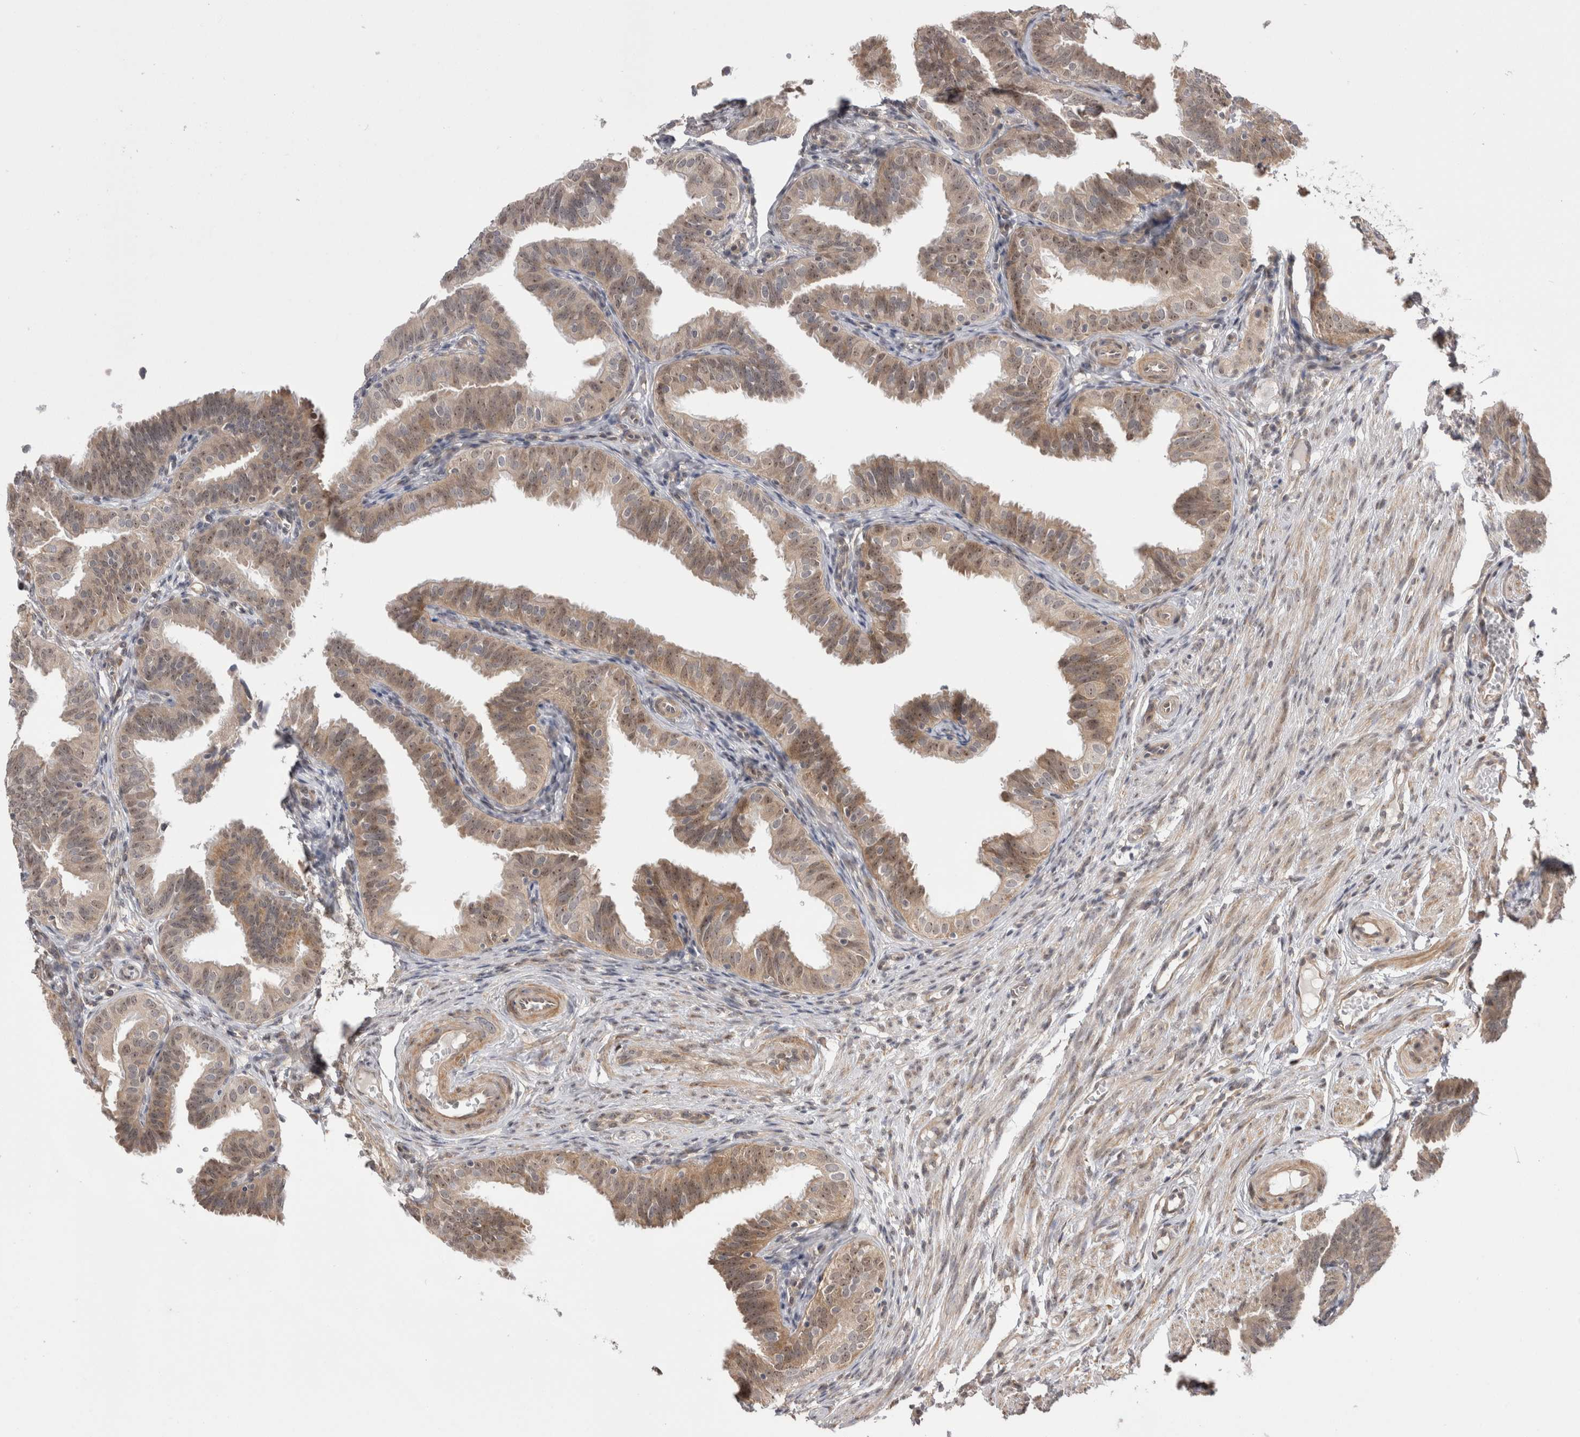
{"staining": {"intensity": "weak", "quantity": "25%-75%", "location": "cytoplasmic/membranous,nuclear"}, "tissue": "fallopian tube", "cell_type": "Glandular cells", "image_type": "normal", "snomed": [{"axis": "morphology", "description": "Normal tissue, NOS"}, {"axis": "topography", "description": "Fallopian tube"}], "caption": "Normal fallopian tube shows weak cytoplasmic/membranous,nuclear expression in about 25%-75% of glandular cells.", "gene": "EXOSC4", "patient": {"sex": "female", "age": 35}}